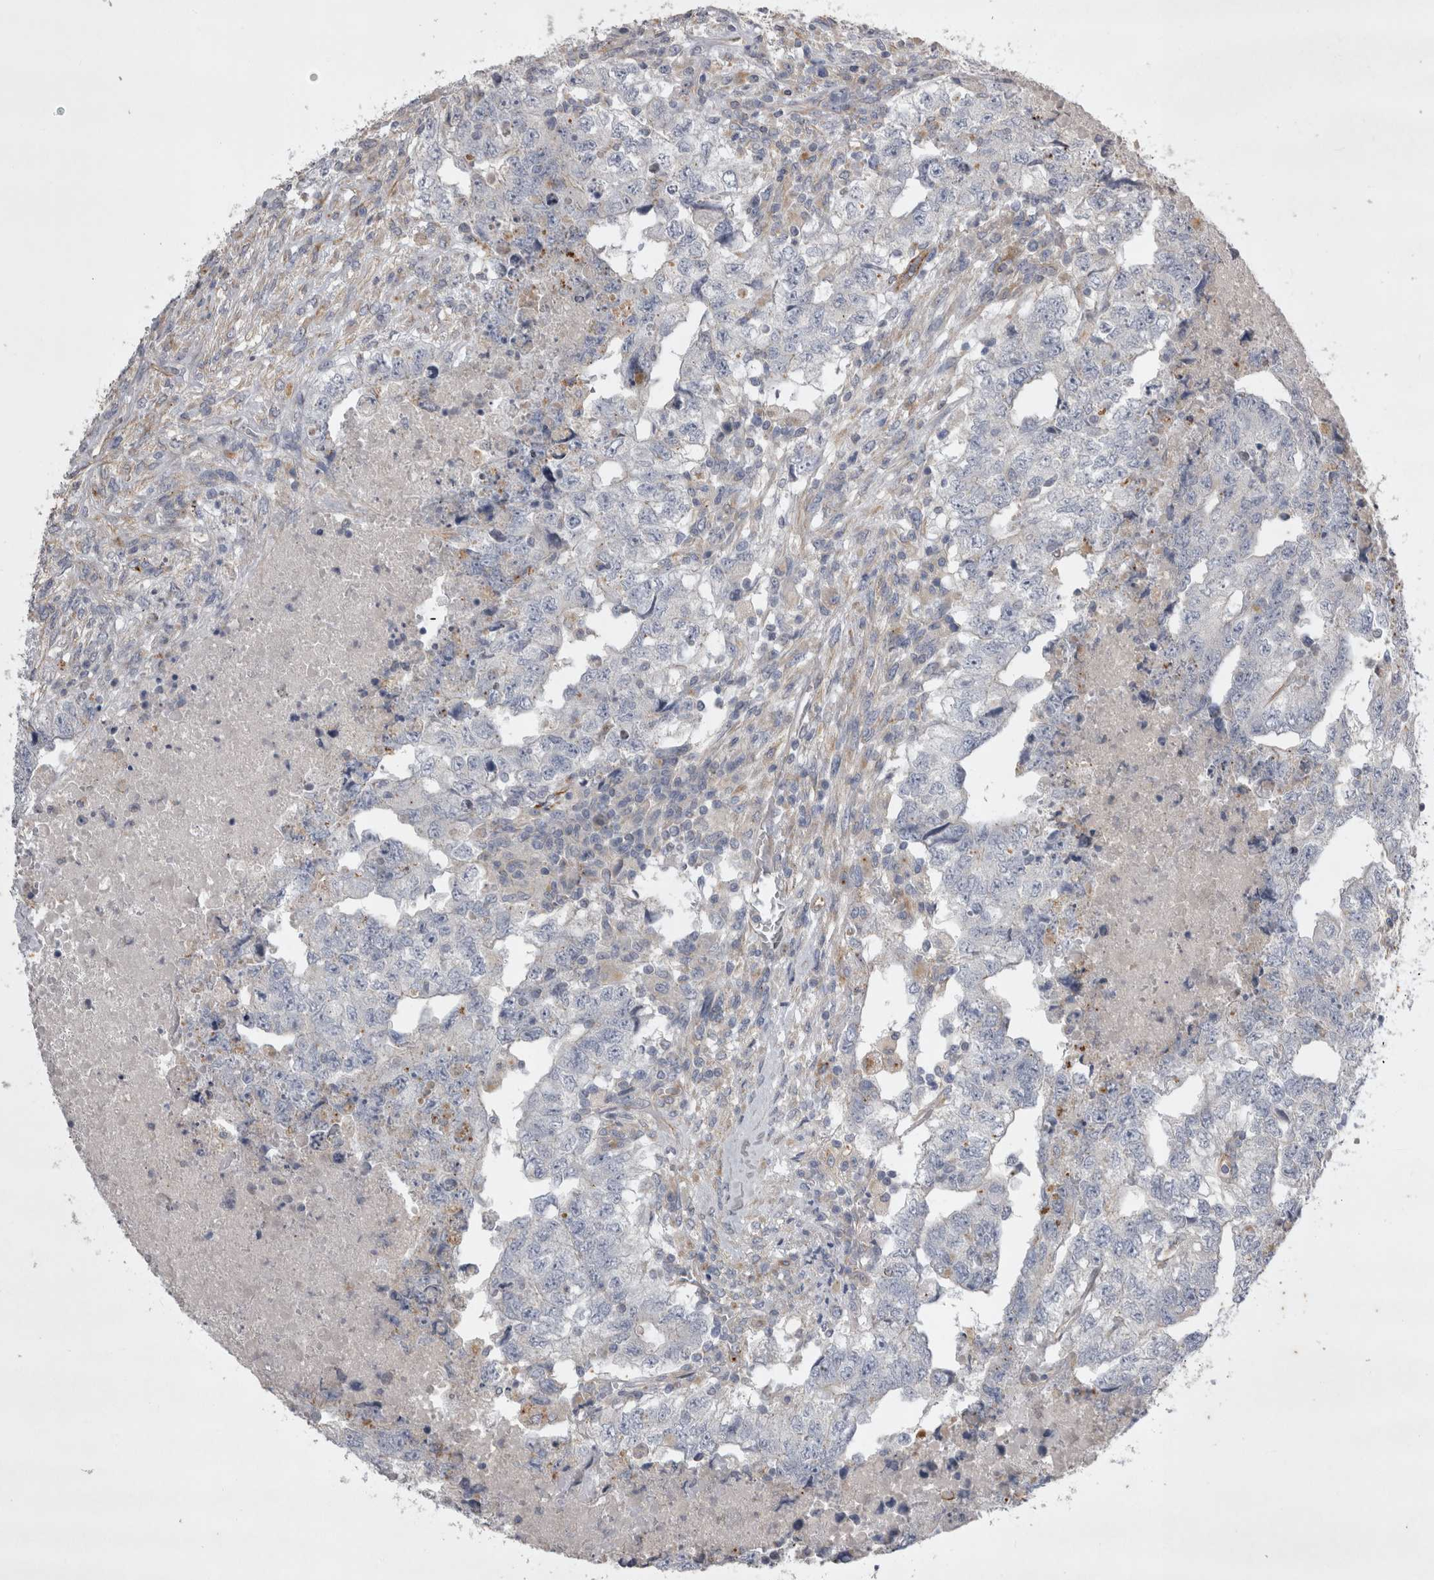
{"staining": {"intensity": "negative", "quantity": "none", "location": "none"}, "tissue": "testis cancer", "cell_type": "Tumor cells", "image_type": "cancer", "snomed": [{"axis": "morphology", "description": "Carcinoma, Embryonal, NOS"}, {"axis": "topography", "description": "Testis"}], "caption": "Embryonal carcinoma (testis) stained for a protein using IHC demonstrates no staining tumor cells.", "gene": "STRADB", "patient": {"sex": "male", "age": 36}}